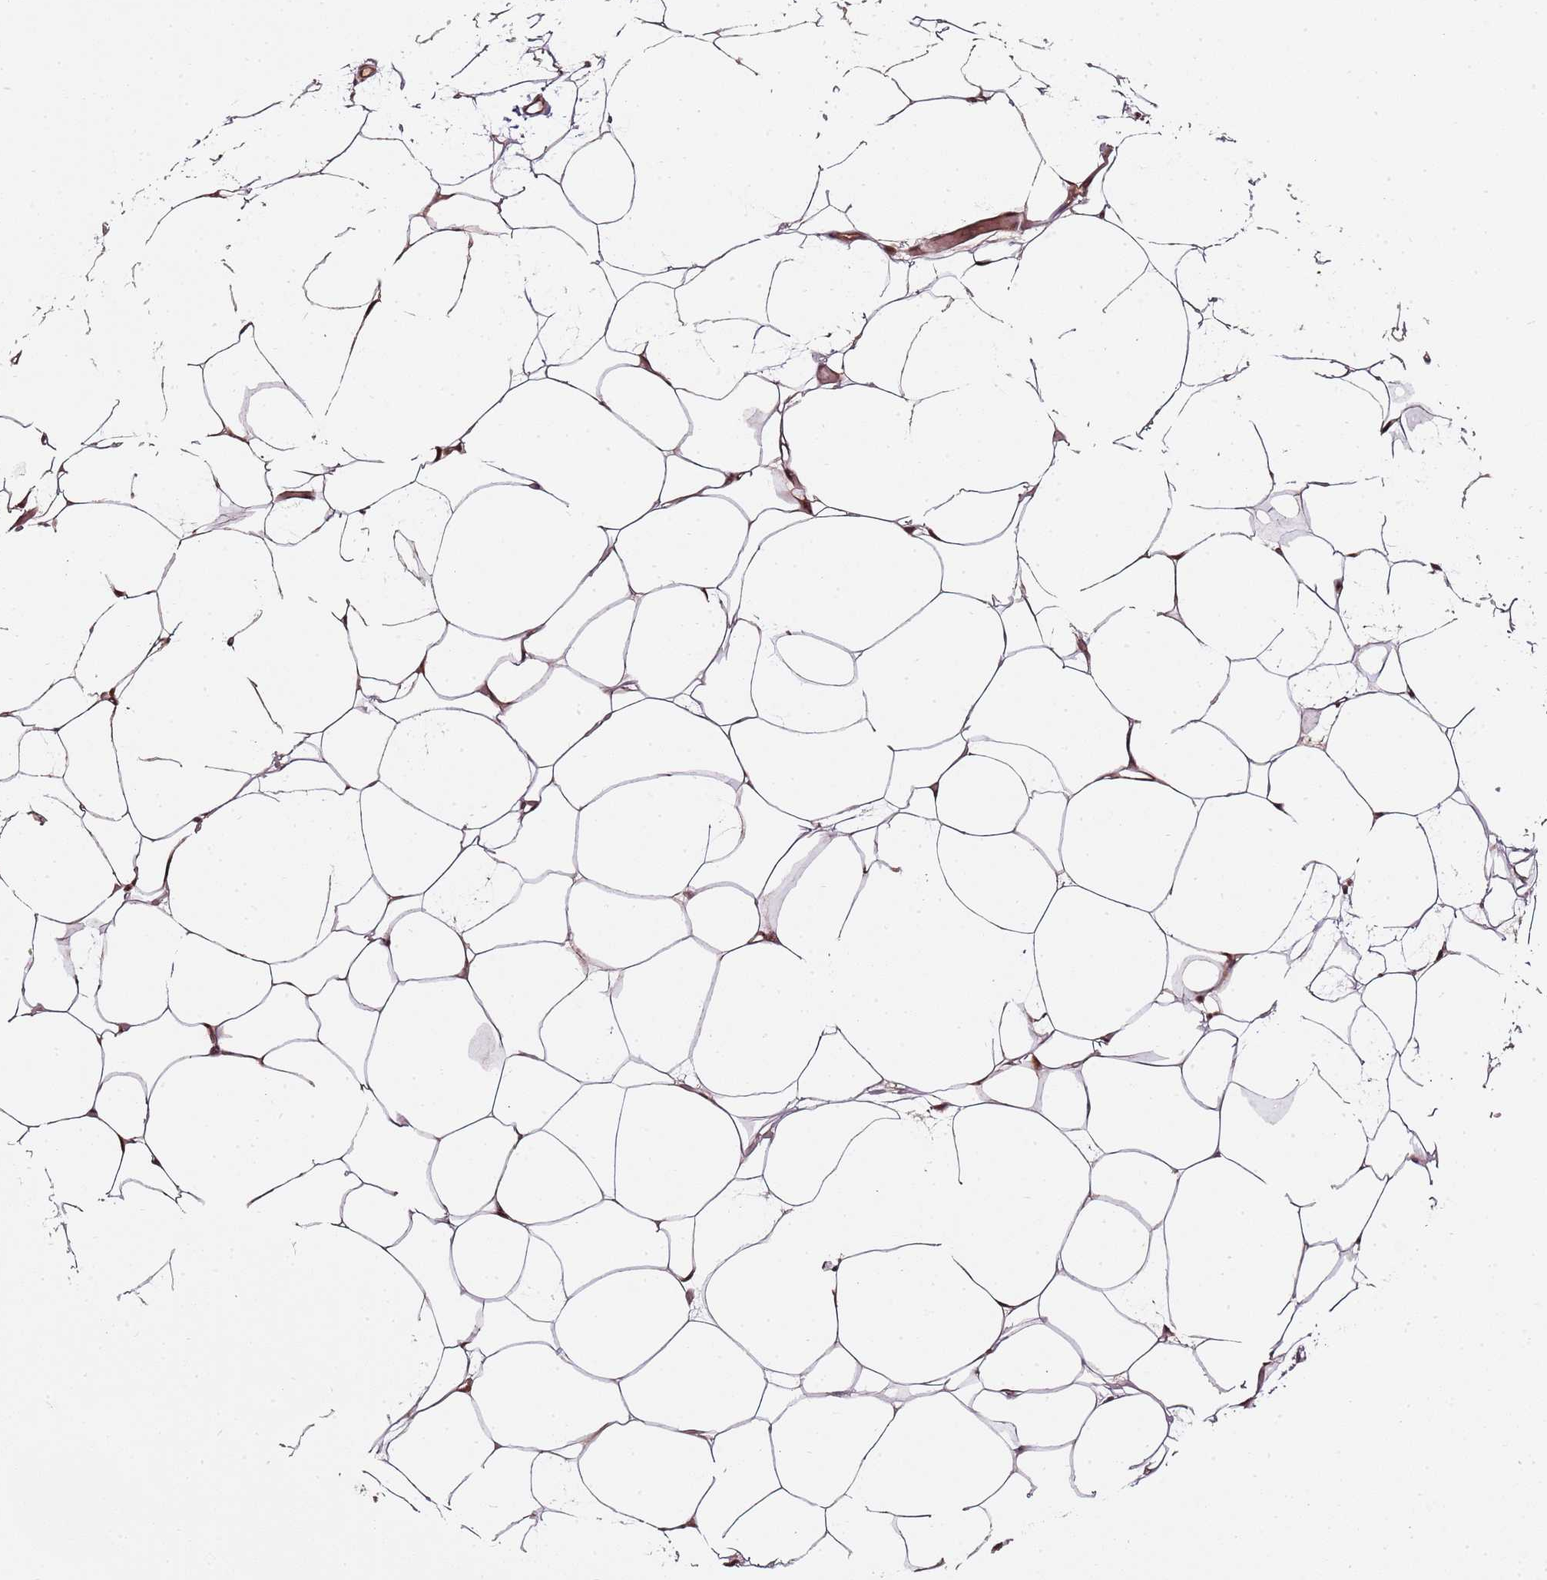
{"staining": {"intensity": "moderate", "quantity": ">75%", "location": "nuclear"}, "tissue": "adipose tissue", "cell_type": "Adipocytes", "image_type": "normal", "snomed": [{"axis": "morphology", "description": "Normal tissue, NOS"}, {"axis": "topography", "description": "Breast"}], "caption": "A brown stain highlights moderate nuclear expression of a protein in adipocytes of normal human adipose tissue. The staining was performed using DAB (3,3'-diaminobenzidine), with brown indicating positive protein expression. Nuclei are stained blue with hematoxylin.", "gene": "EDC3", "patient": {"sex": "female", "age": 23}}